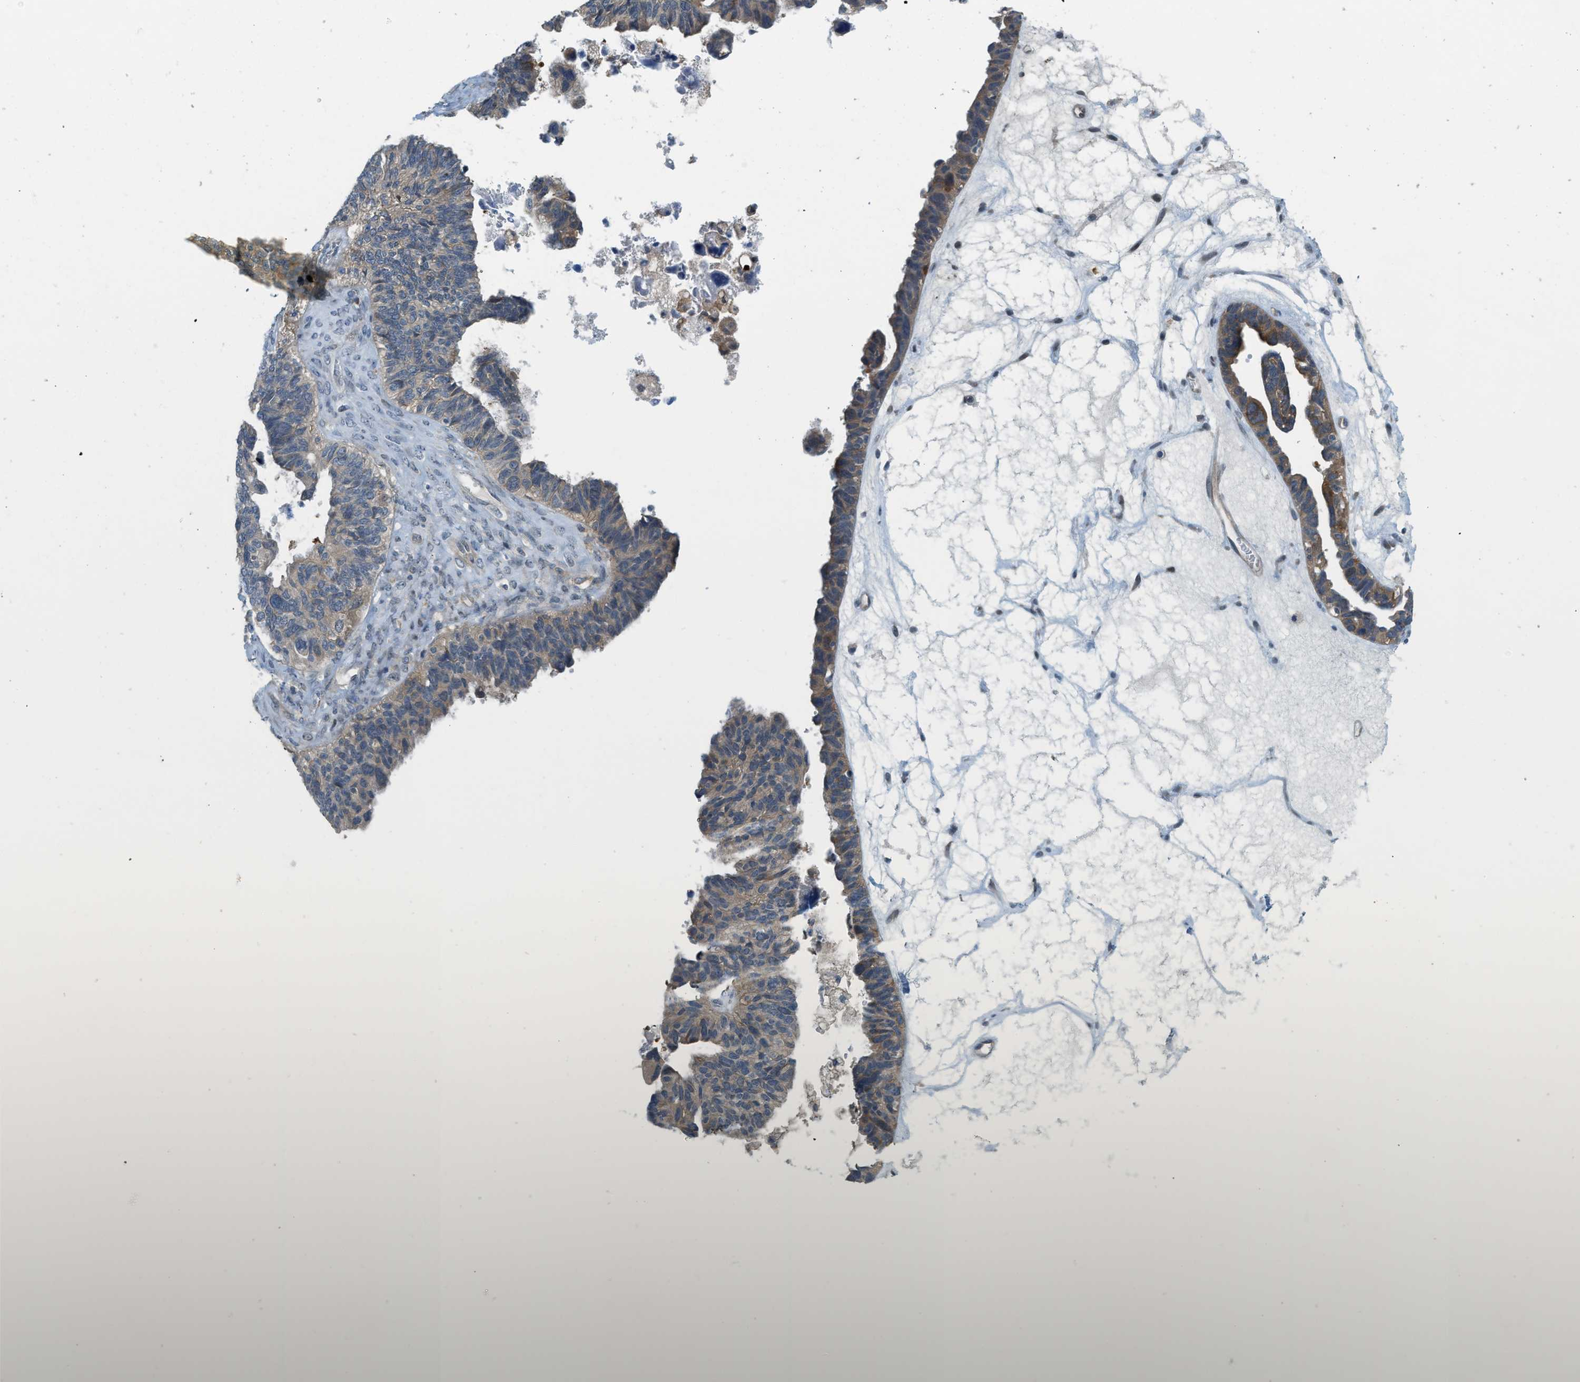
{"staining": {"intensity": "weak", "quantity": ">75%", "location": "cytoplasmic/membranous"}, "tissue": "ovarian cancer", "cell_type": "Tumor cells", "image_type": "cancer", "snomed": [{"axis": "morphology", "description": "Cystadenocarcinoma, serous, NOS"}, {"axis": "topography", "description": "Ovary"}], "caption": "About >75% of tumor cells in human serous cystadenocarcinoma (ovarian) reveal weak cytoplasmic/membranous protein positivity as visualized by brown immunohistochemical staining.", "gene": "PDCL3", "patient": {"sex": "female", "age": 79}}